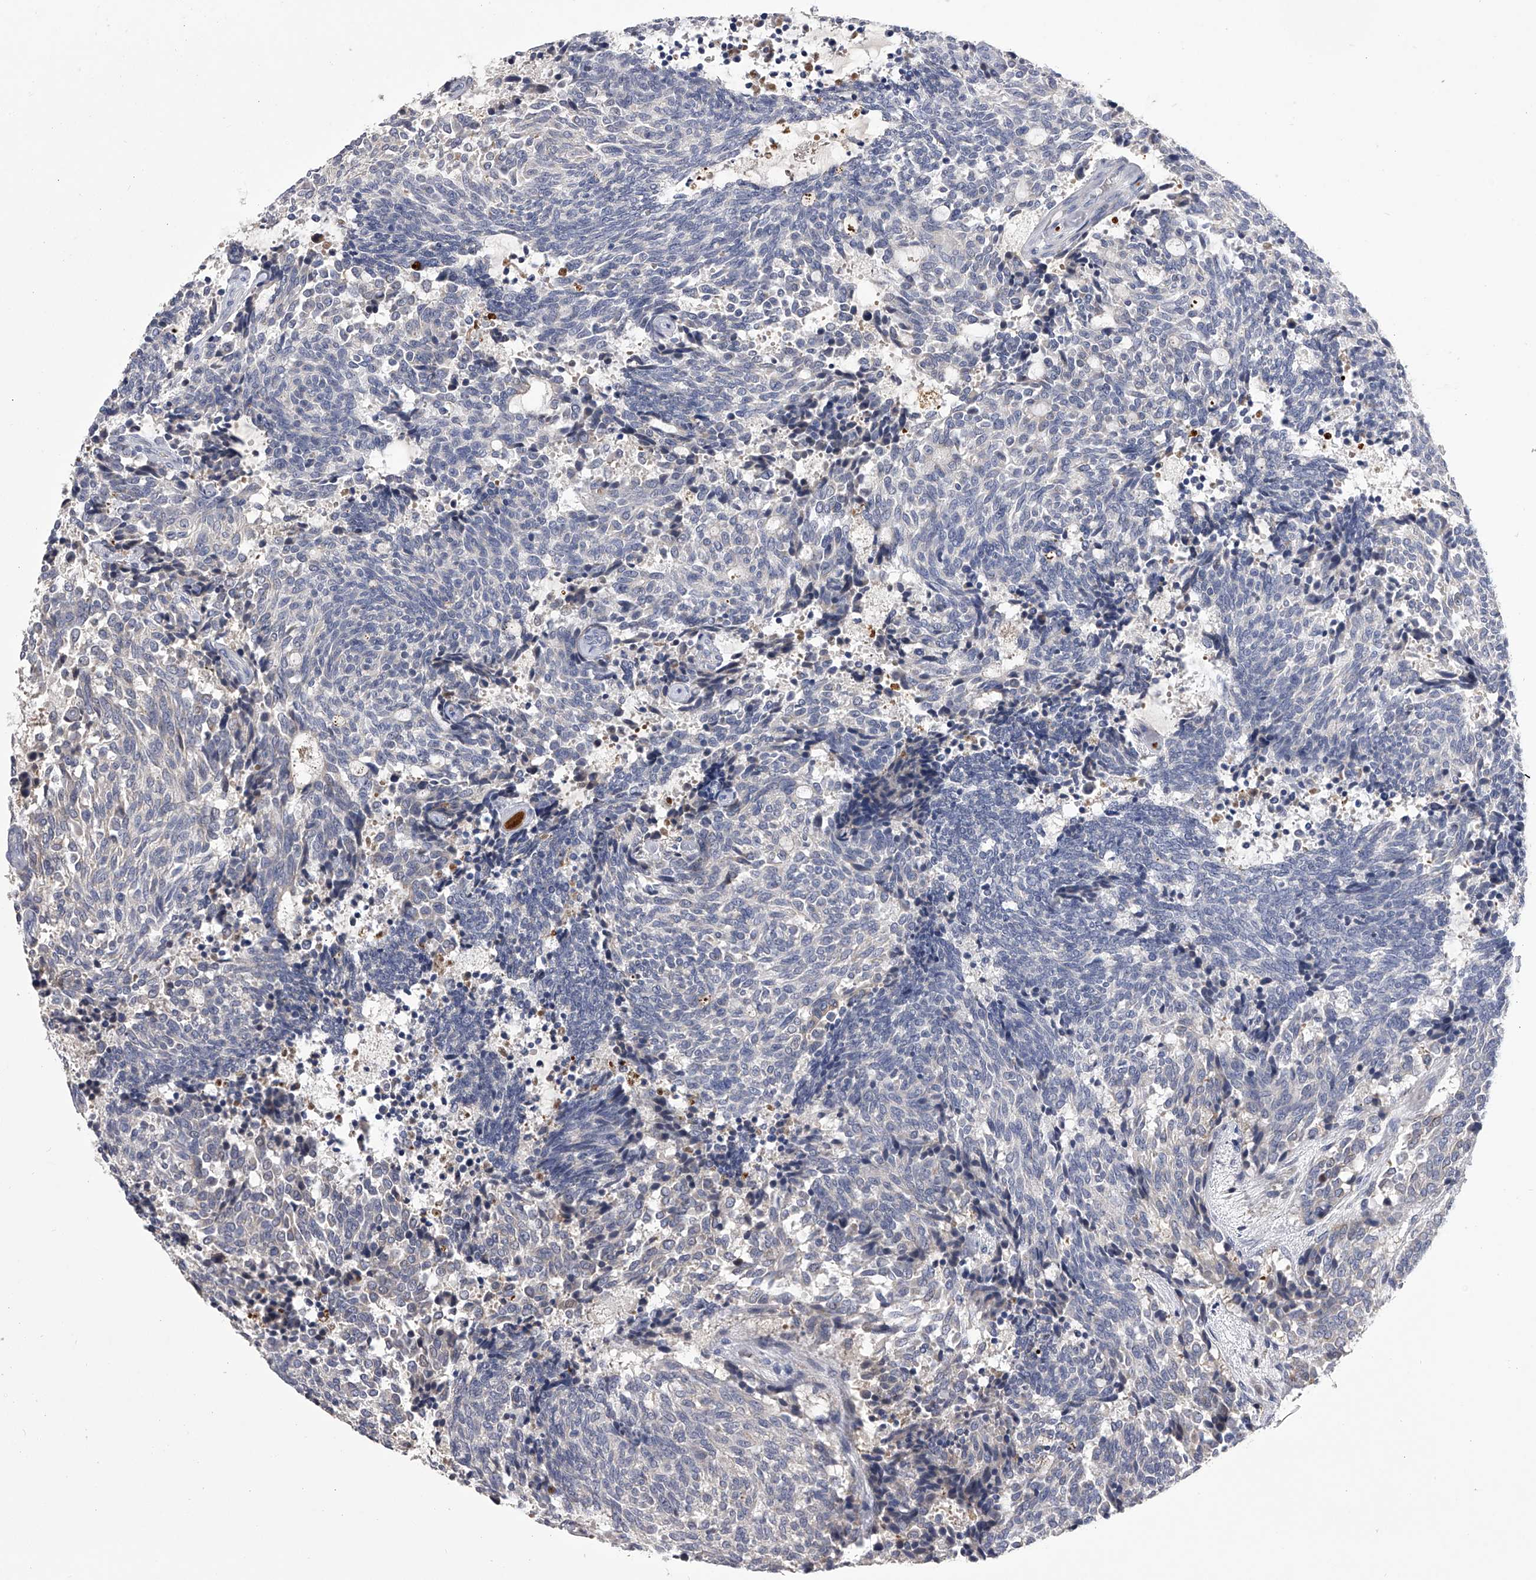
{"staining": {"intensity": "negative", "quantity": "none", "location": "none"}, "tissue": "carcinoid", "cell_type": "Tumor cells", "image_type": "cancer", "snomed": [{"axis": "morphology", "description": "Carcinoid, malignant, NOS"}, {"axis": "topography", "description": "Pancreas"}], "caption": "A photomicrograph of carcinoid stained for a protein reveals no brown staining in tumor cells.", "gene": "MDN1", "patient": {"sex": "female", "age": 54}}